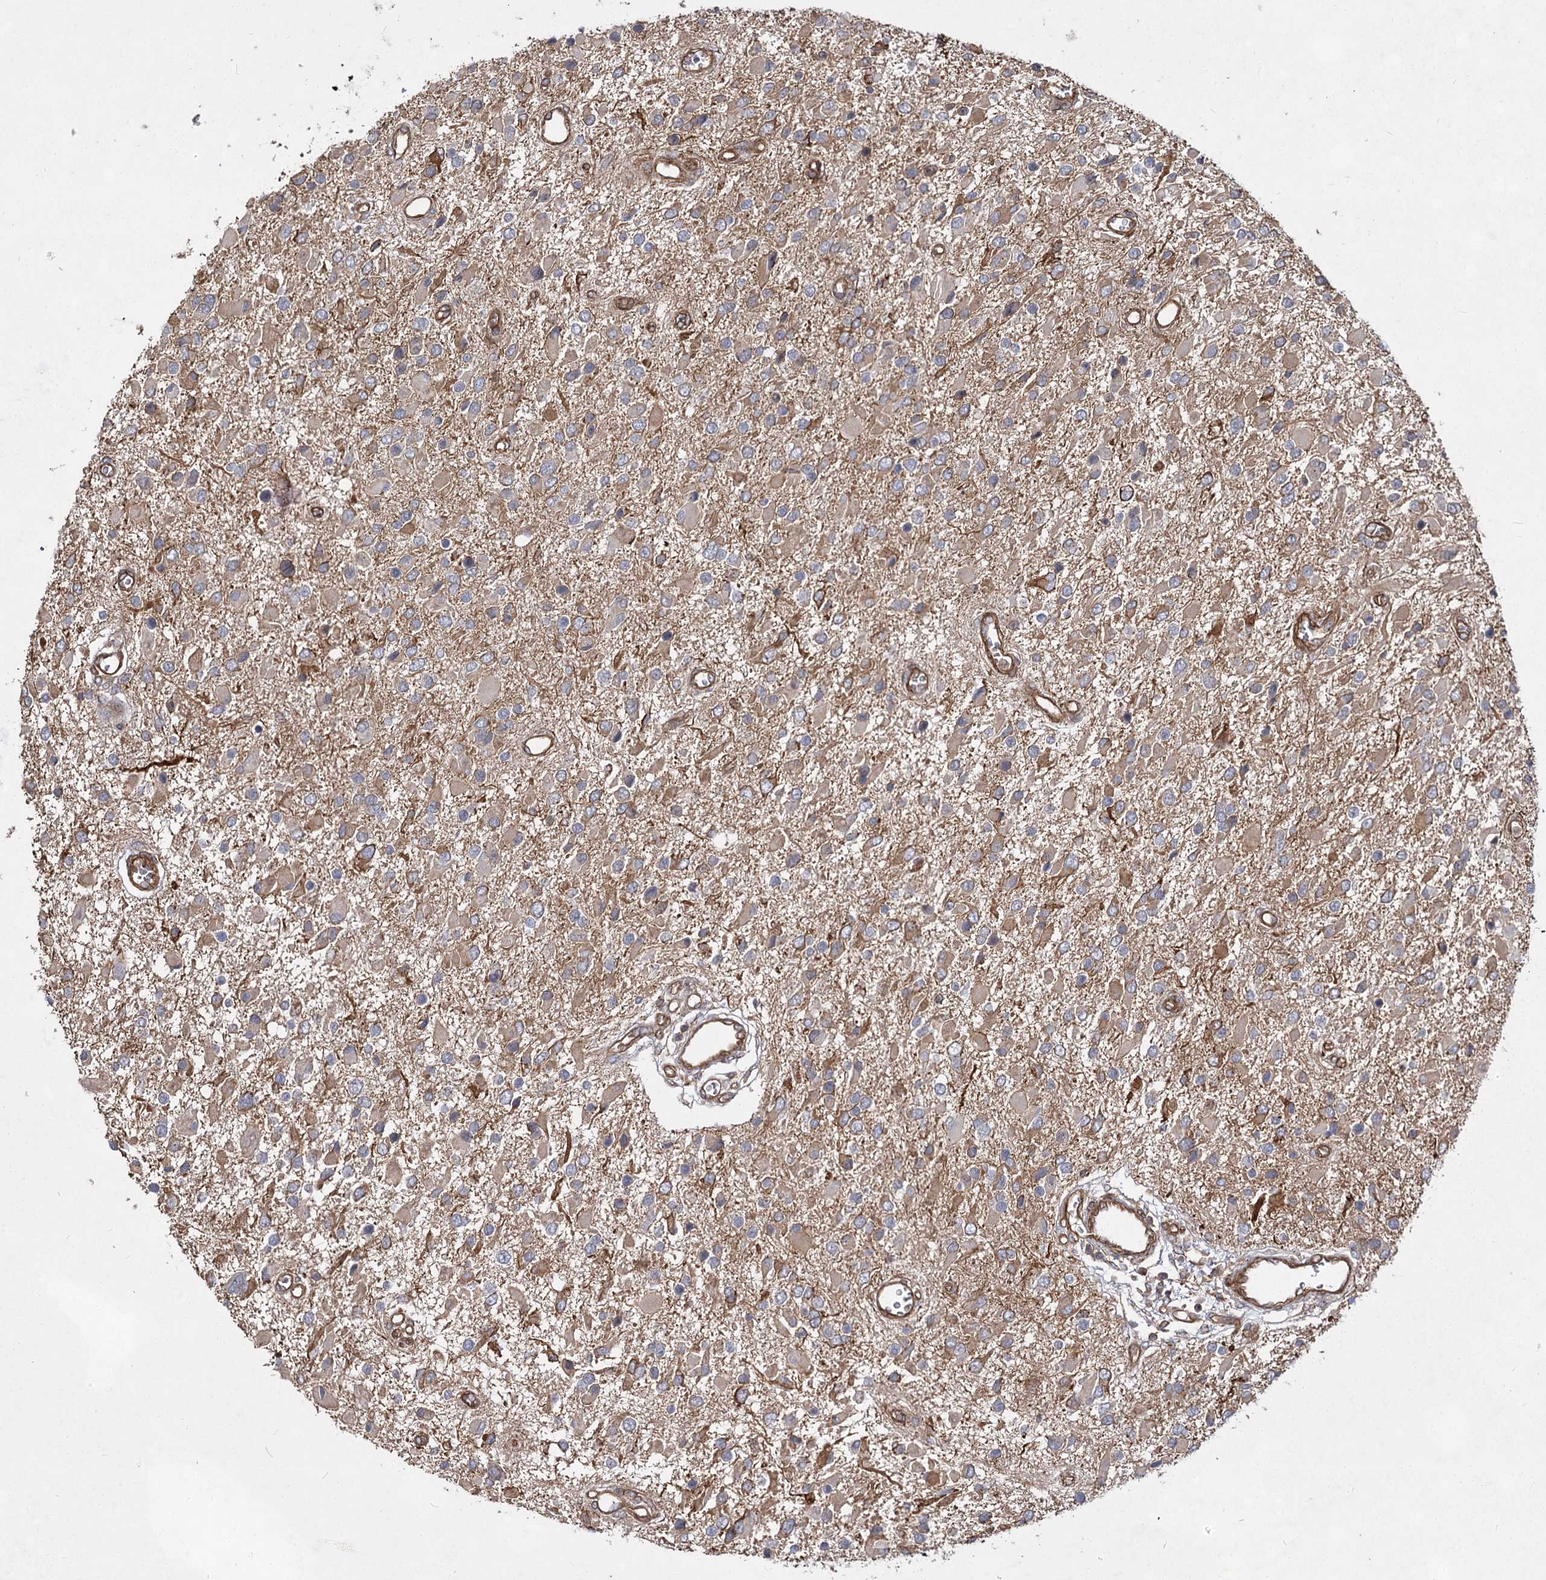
{"staining": {"intensity": "moderate", "quantity": "25%-75%", "location": "cytoplasmic/membranous"}, "tissue": "glioma", "cell_type": "Tumor cells", "image_type": "cancer", "snomed": [{"axis": "morphology", "description": "Glioma, malignant, High grade"}, {"axis": "topography", "description": "Brain"}], "caption": "High-magnification brightfield microscopy of high-grade glioma (malignant) stained with DAB (brown) and counterstained with hematoxylin (blue). tumor cells exhibit moderate cytoplasmic/membranous positivity is seen in about25%-75% of cells.", "gene": "IQSEC1", "patient": {"sex": "male", "age": 53}}